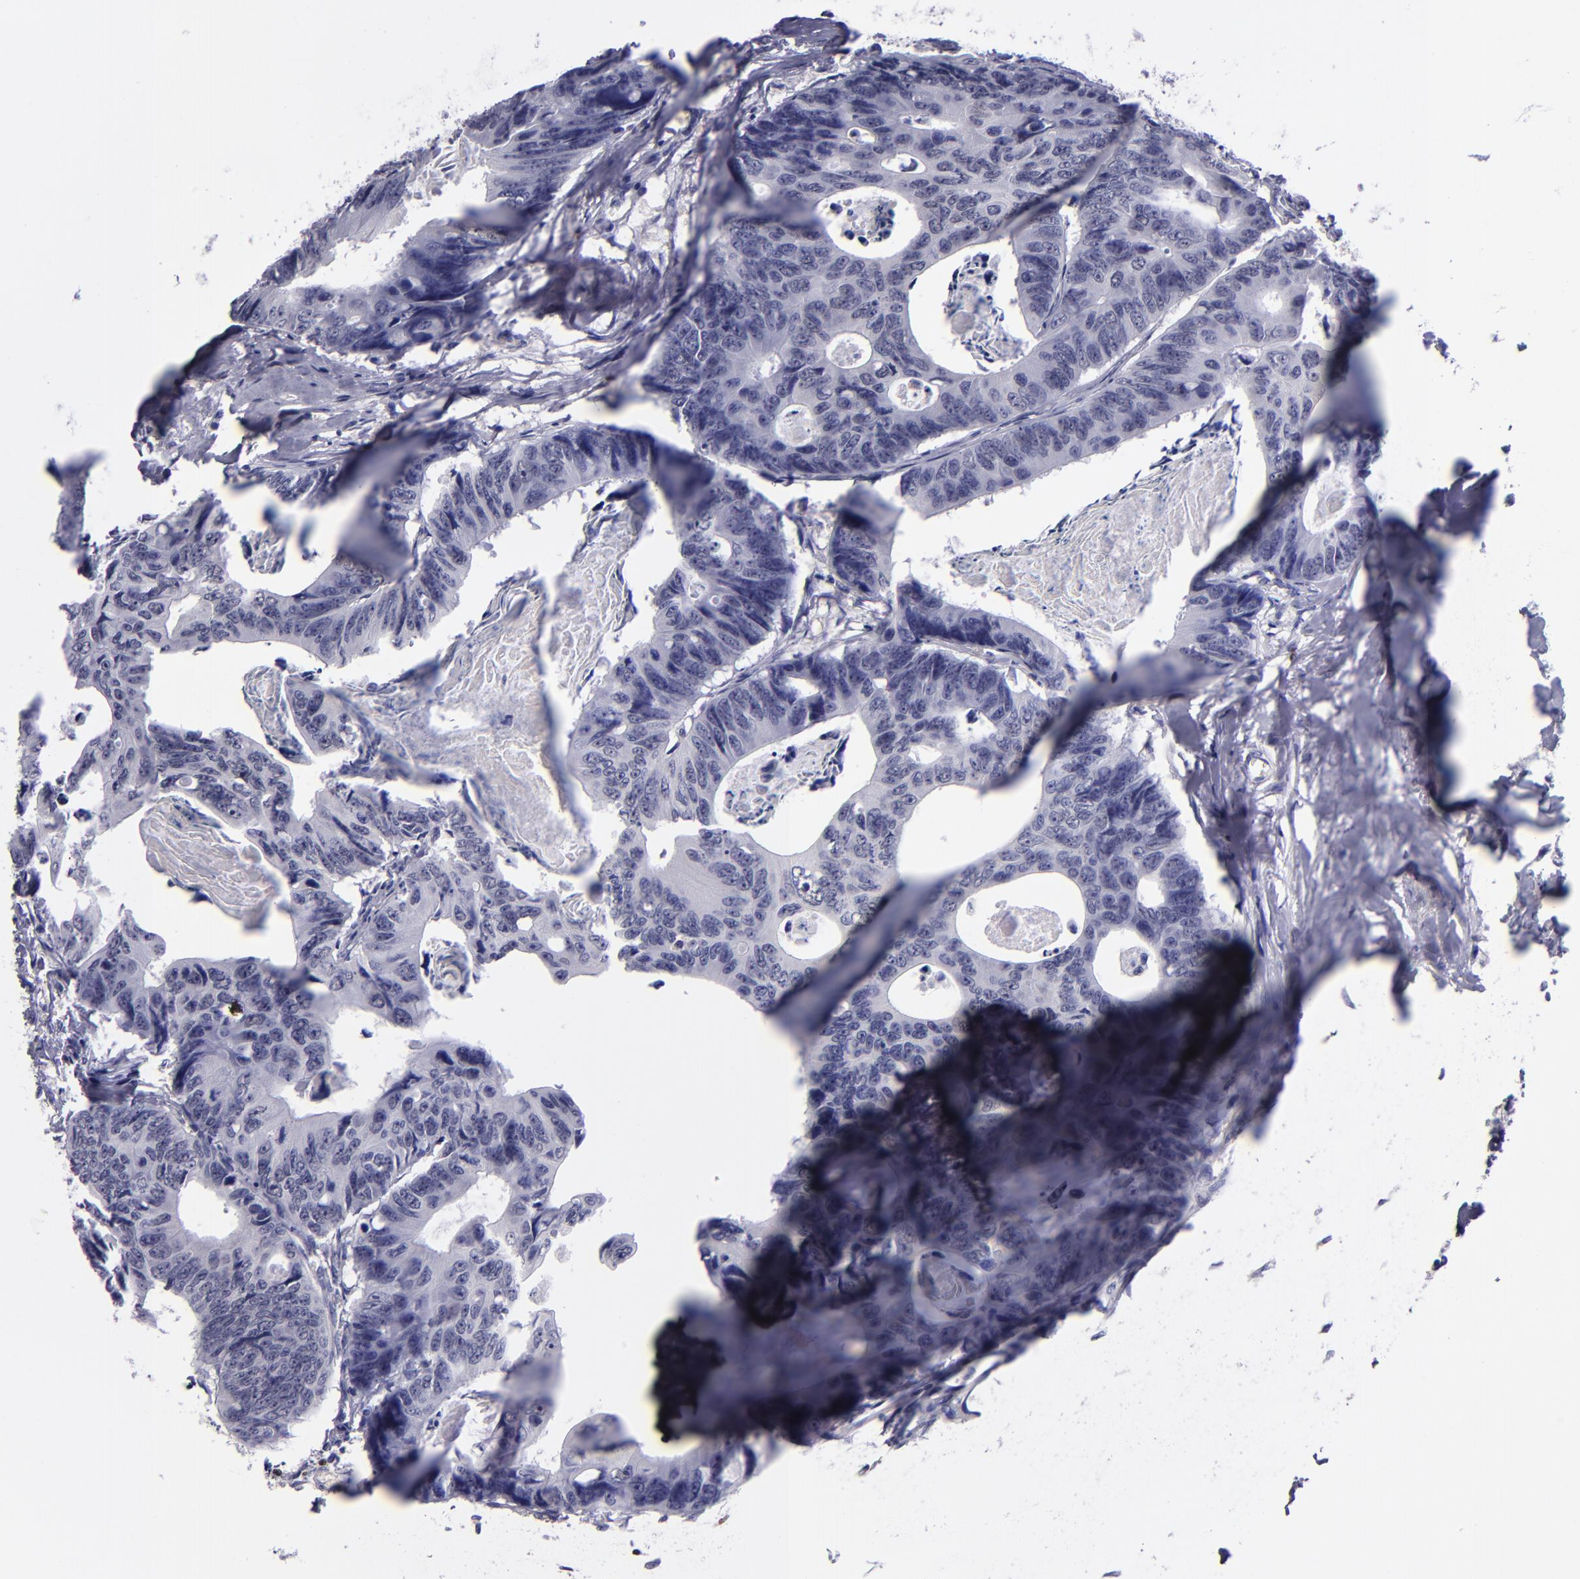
{"staining": {"intensity": "negative", "quantity": "none", "location": "none"}, "tissue": "colorectal cancer", "cell_type": "Tumor cells", "image_type": "cancer", "snomed": [{"axis": "morphology", "description": "Adenocarcinoma, NOS"}, {"axis": "topography", "description": "Colon"}], "caption": "Tumor cells are negative for brown protein staining in adenocarcinoma (colorectal).", "gene": "CEBPE", "patient": {"sex": "female", "age": 55}}